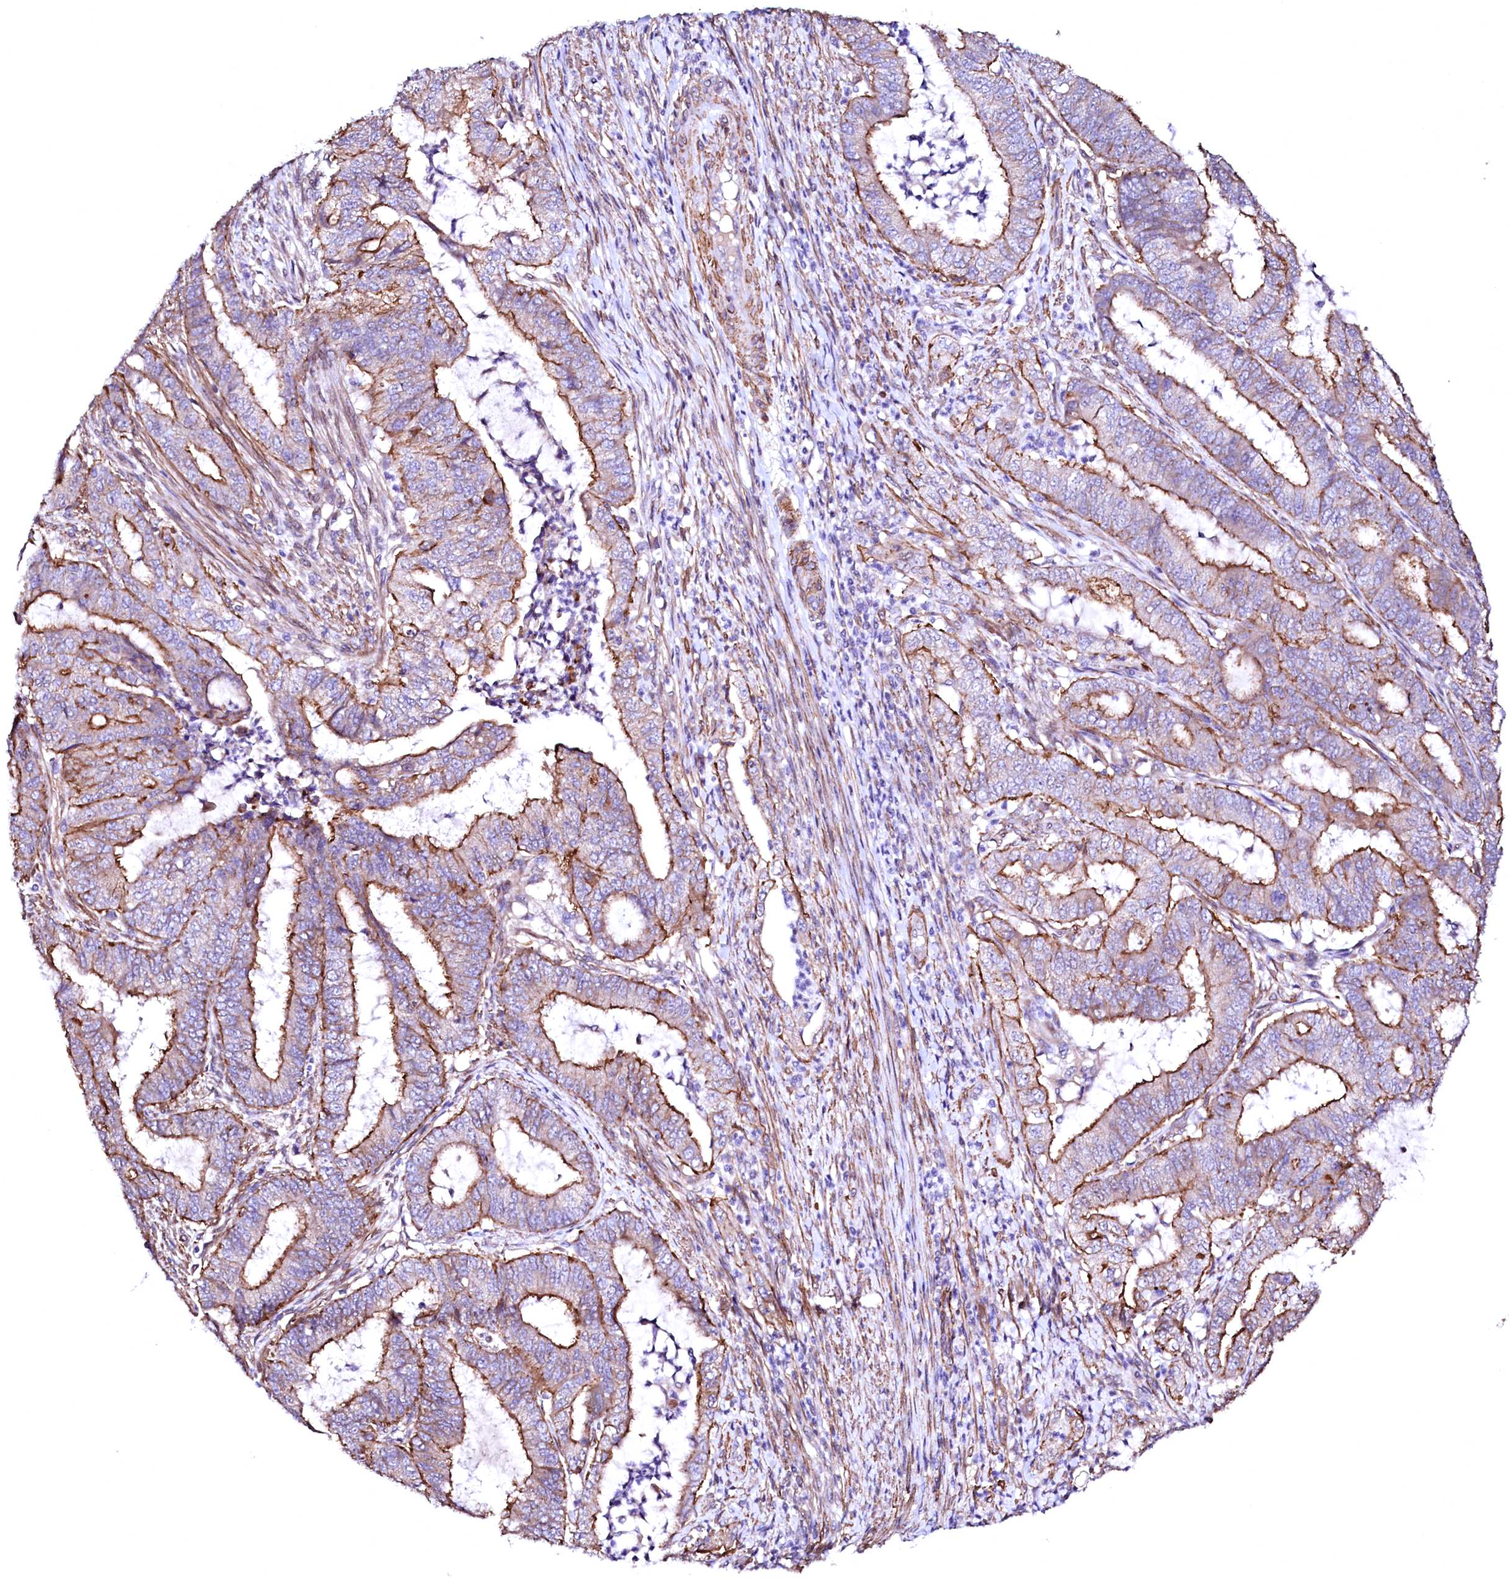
{"staining": {"intensity": "moderate", "quantity": ">75%", "location": "cytoplasmic/membranous"}, "tissue": "endometrial cancer", "cell_type": "Tumor cells", "image_type": "cancer", "snomed": [{"axis": "morphology", "description": "Adenocarcinoma, NOS"}, {"axis": "topography", "description": "Endometrium"}], "caption": "IHC (DAB) staining of human endometrial cancer reveals moderate cytoplasmic/membranous protein staining in about >75% of tumor cells.", "gene": "GPR176", "patient": {"sex": "female", "age": 51}}